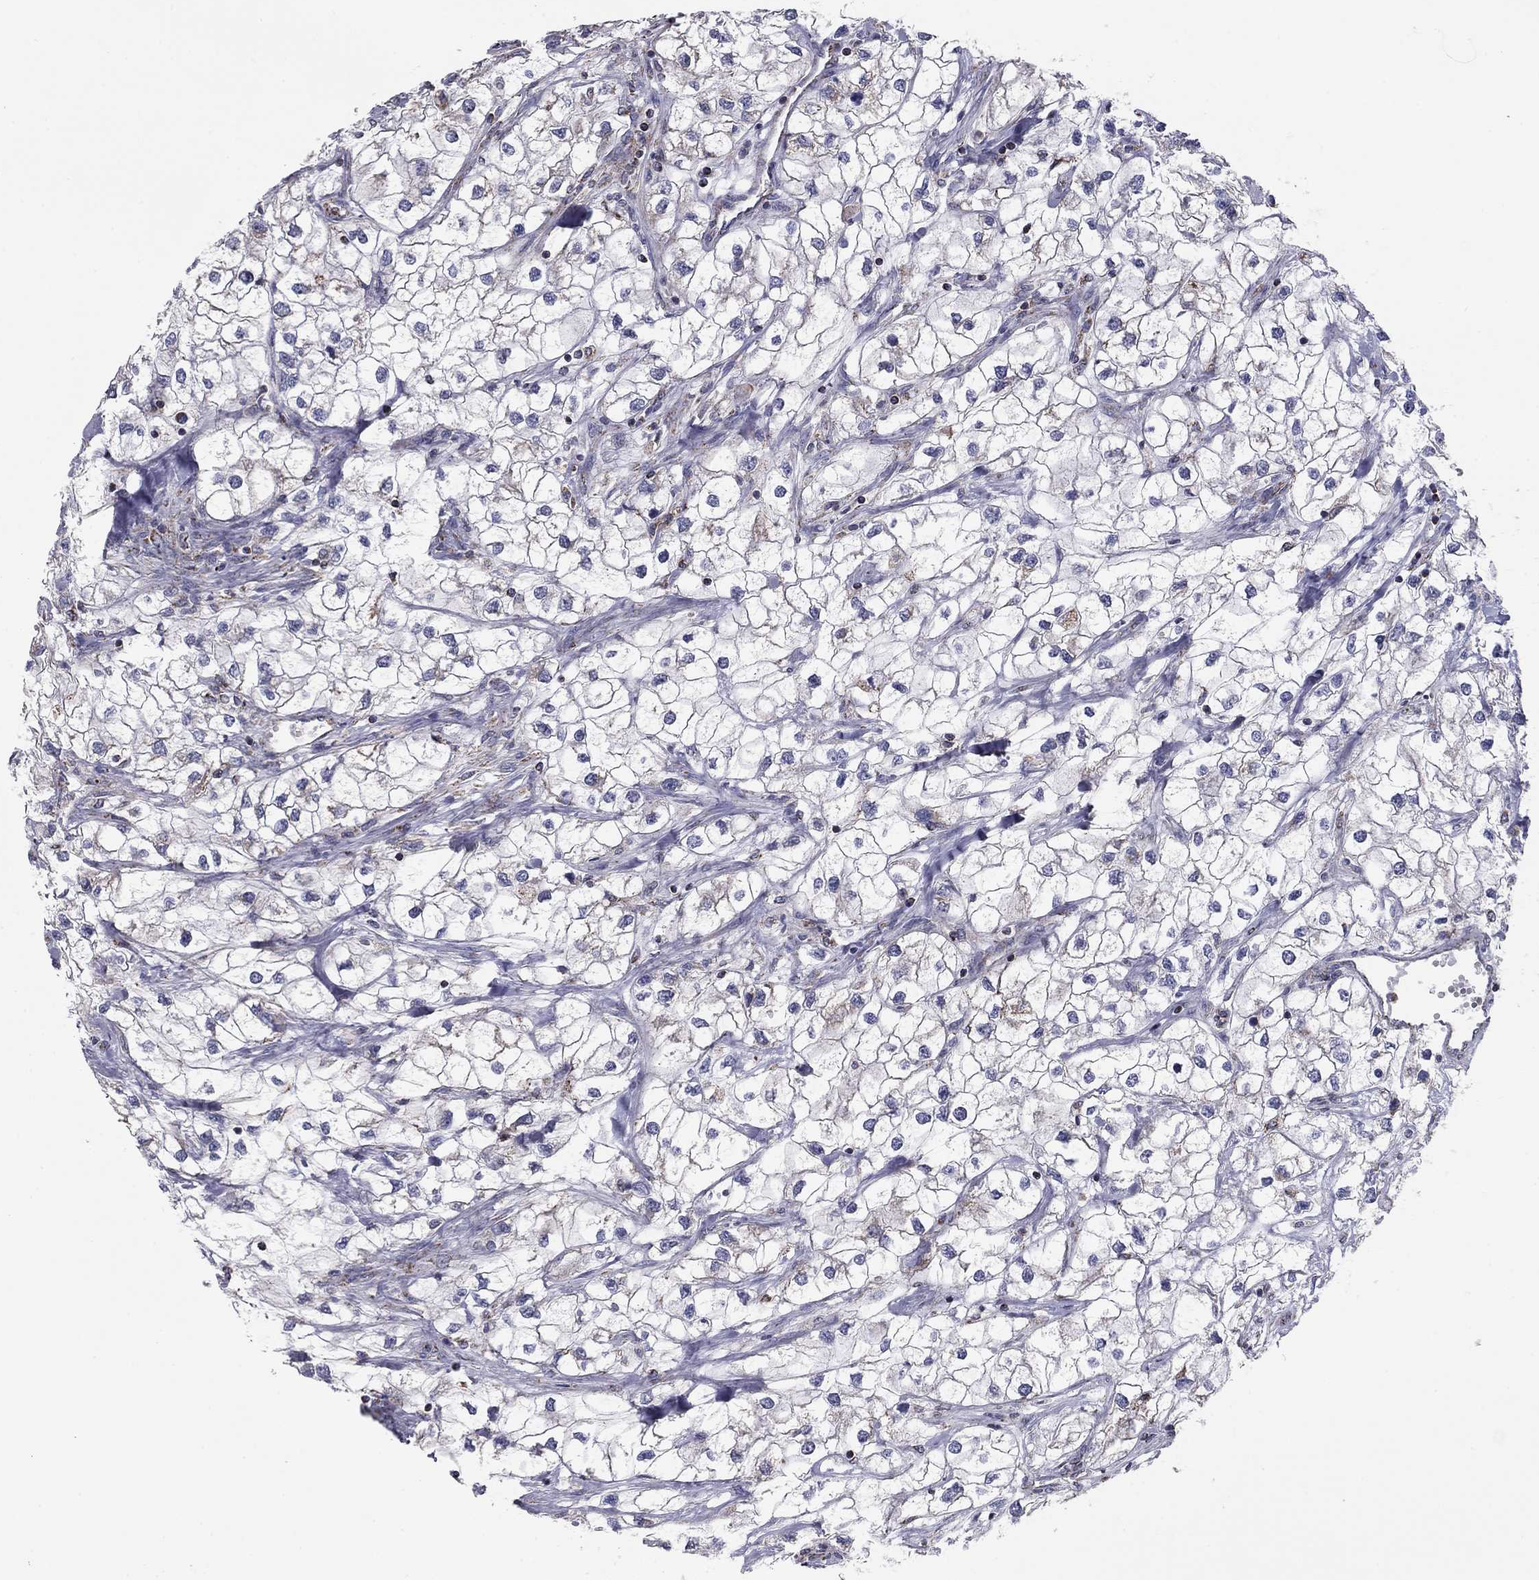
{"staining": {"intensity": "negative", "quantity": "none", "location": "none"}, "tissue": "renal cancer", "cell_type": "Tumor cells", "image_type": "cancer", "snomed": [{"axis": "morphology", "description": "Adenocarcinoma, NOS"}, {"axis": "topography", "description": "Kidney"}], "caption": "Renal adenocarcinoma stained for a protein using immunohistochemistry (IHC) shows no staining tumor cells.", "gene": "NDUFV1", "patient": {"sex": "male", "age": 59}}